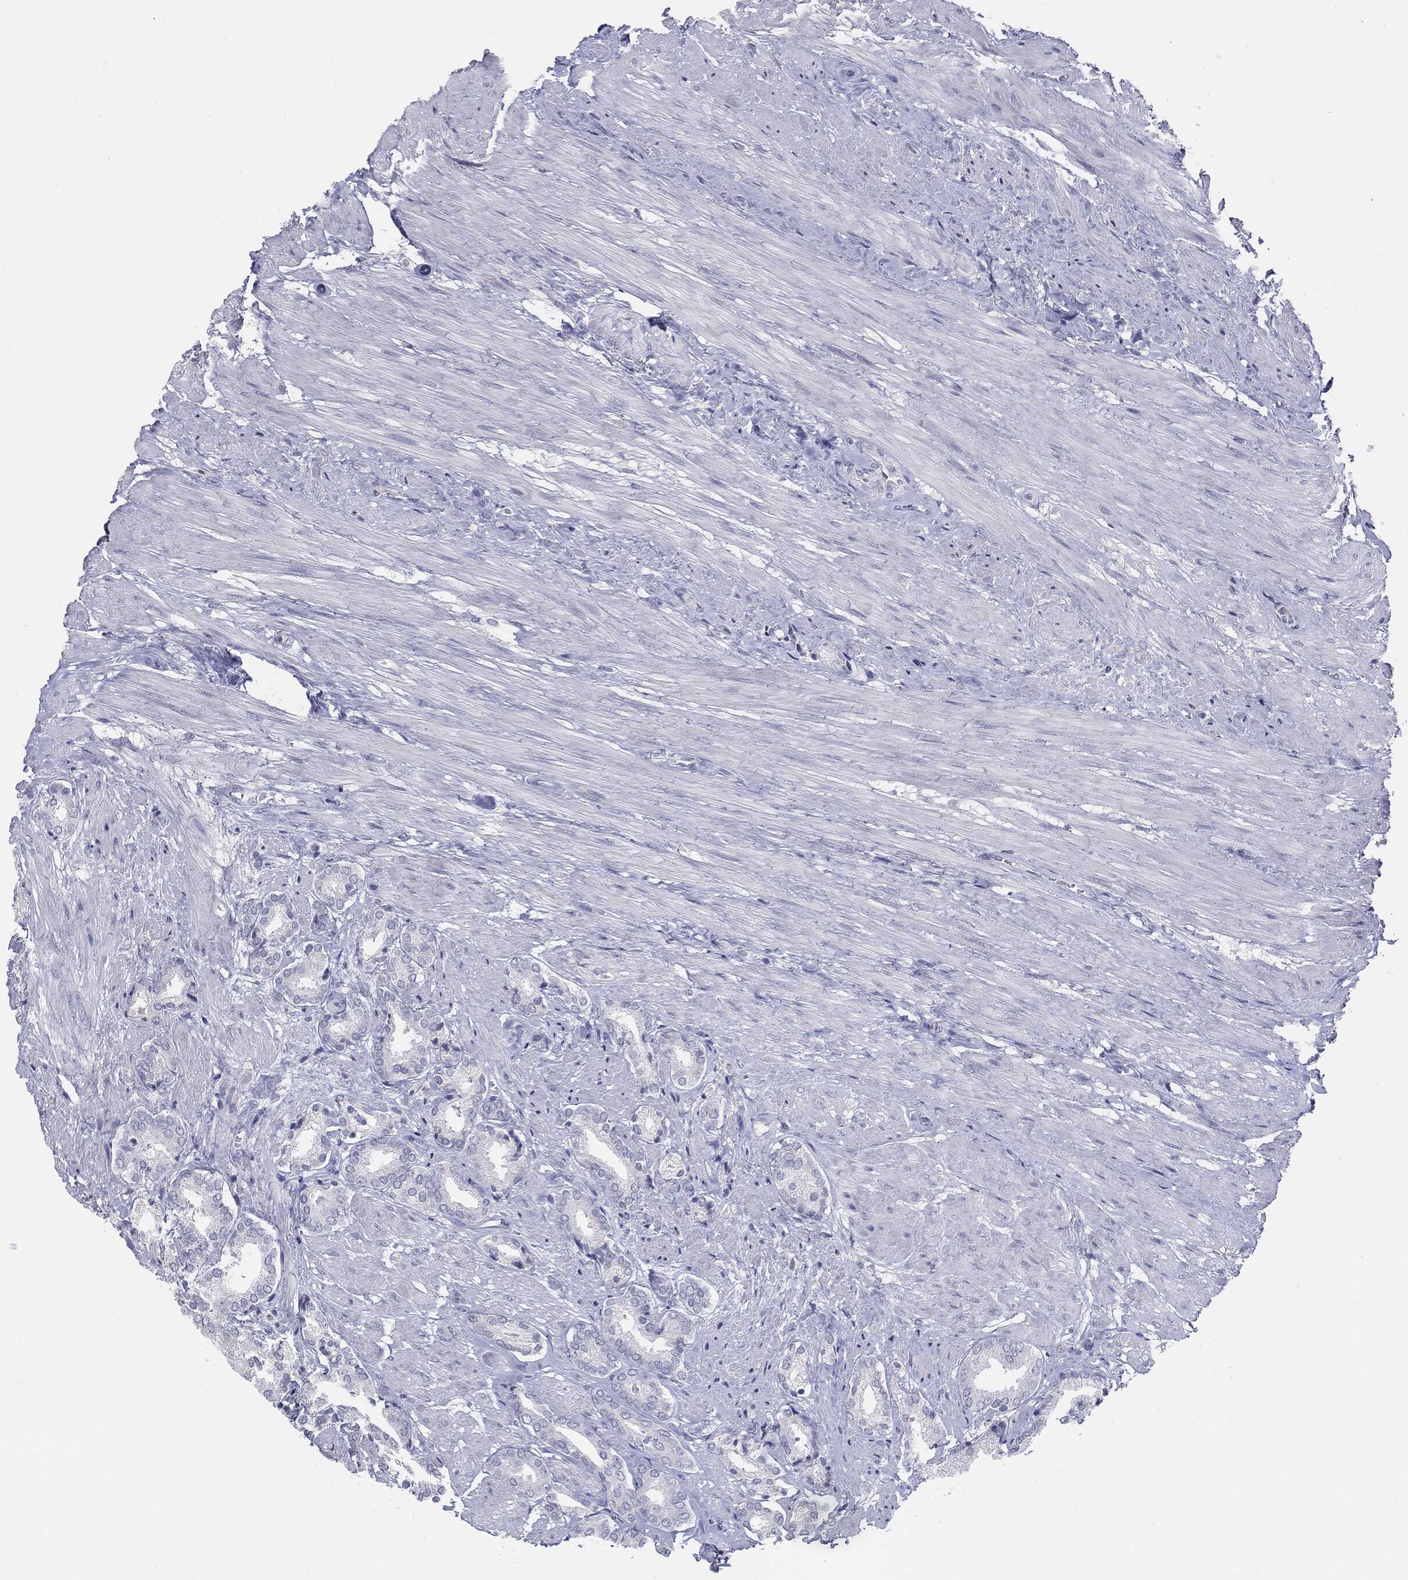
{"staining": {"intensity": "negative", "quantity": "none", "location": "none"}, "tissue": "prostate cancer", "cell_type": "Tumor cells", "image_type": "cancer", "snomed": [{"axis": "morphology", "description": "Adenocarcinoma, High grade"}, {"axis": "topography", "description": "Prostate"}], "caption": "High magnification brightfield microscopy of prostate cancer stained with DAB (3,3'-diaminobenzidine) (brown) and counterstained with hematoxylin (blue): tumor cells show no significant expression. Brightfield microscopy of immunohistochemistry (IHC) stained with DAB (3,3'-diaminobenzidine) (brown) and hematoxylin (blue), captured at high magnification.", "gene": "SERPINB4", "patient": {"sex": "male", "age": 56}}